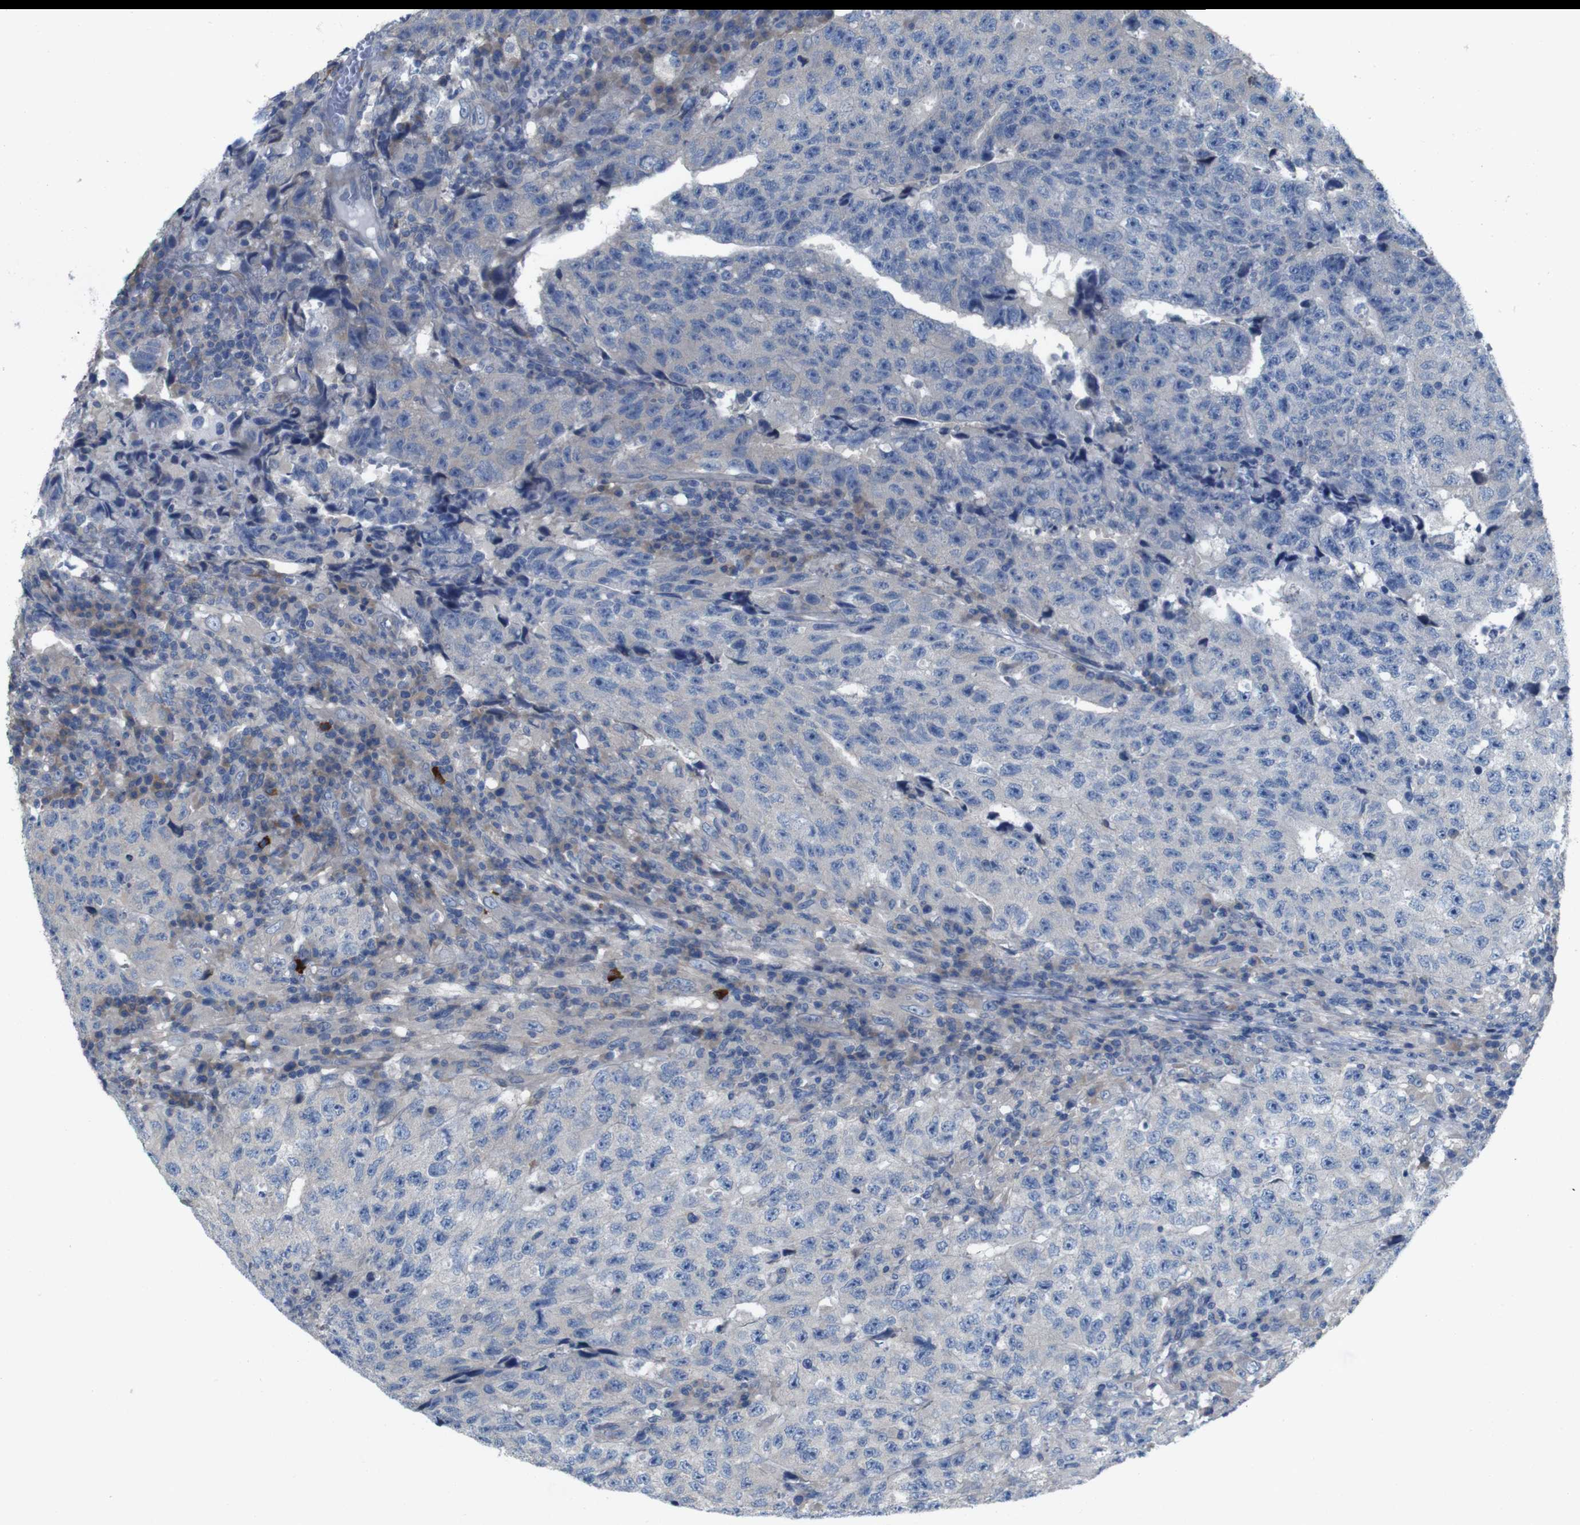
{"staining": {"intensity": "negative", "quantity": "none", "location": "none"}, "tissue": "testis cancer", "cell_type": "Tumor cells", "image_type": "cancer", "snomed": [{"axis": "morphology", "description": "Necrosis, NOS"}, {"axis": "morphology", "description": "Carcinoma, Embryonal, NOS"}, {"axis": "topography", "description": "Testis"}], "caption": "High magnification brightfield microscopy of testis embryonal carcinoma stained with DAB (3,3'-diaminobenzidine) (brown) and counterstained with hematoxylin (blue): tumor cells show no significant expression. (DAB immunohistochemistry with hematoxylin counter stain).", "gene": "MYEOV", "patient": {"sex": "male", "age": 19}}